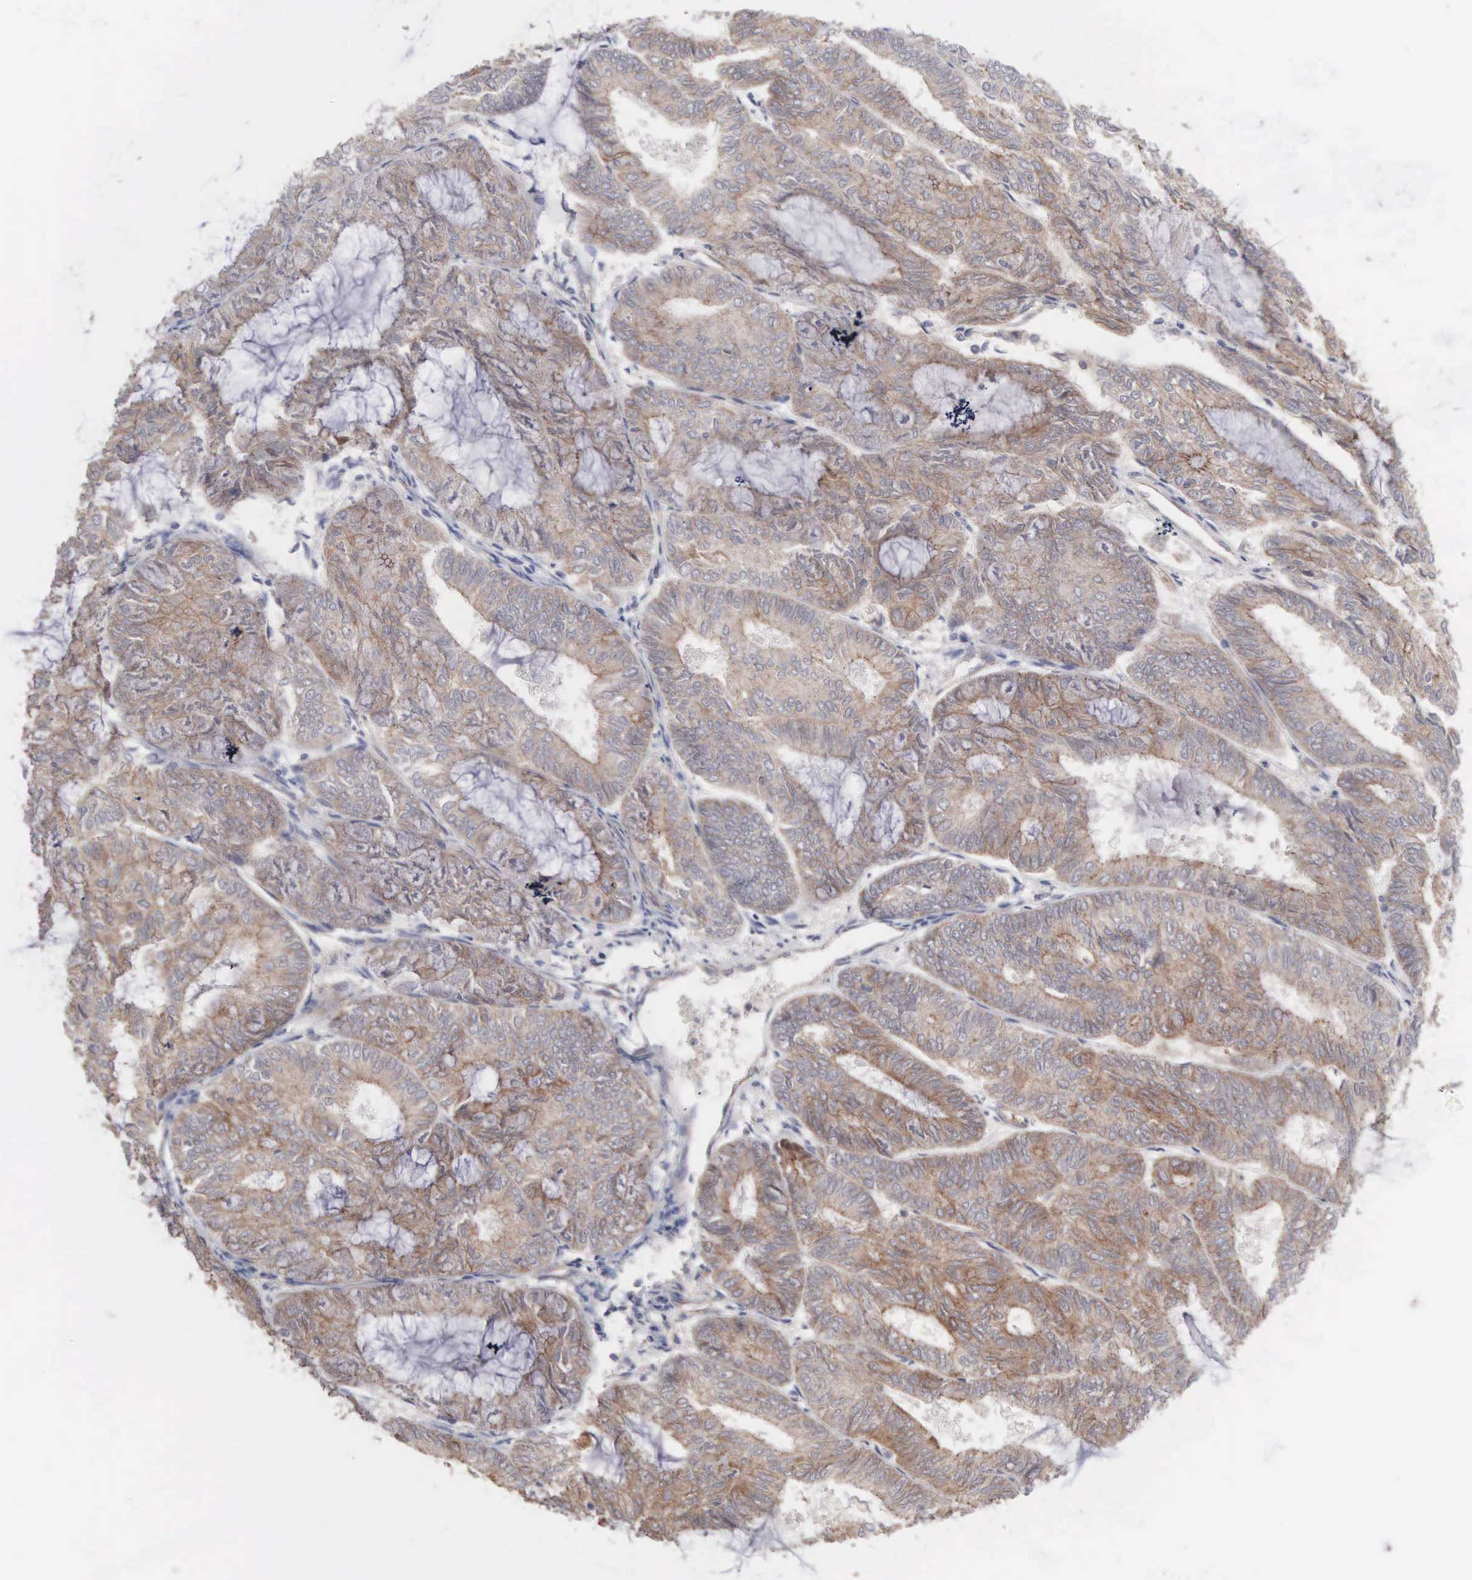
{"staining": {"intensity": "moderate", "quantity": ">75%", "location": "cytoplasmic/membranous"}, "tissue": "endometrial cancer", "cell_type": "Tumor cells", "image_type": "cancer", "snomed": [{"axis": "morphology", "description": "Adenocarcinoma, NOS"}, {"axis": "topography", "description": "Endometrium"}], "caption": "Immunohistochemistry photomicrograph of neoplastic tissue: human adenocarcinoma (endometrial) stained using IHC displays medium levels of moderate protein expression localized specifically in the cytoplasmic/membranous of tumor cells, appearing as a cytoplasmic/membranous brown color.", "gene": "INF2", "patient": {"sex": "female", "age": 59}}